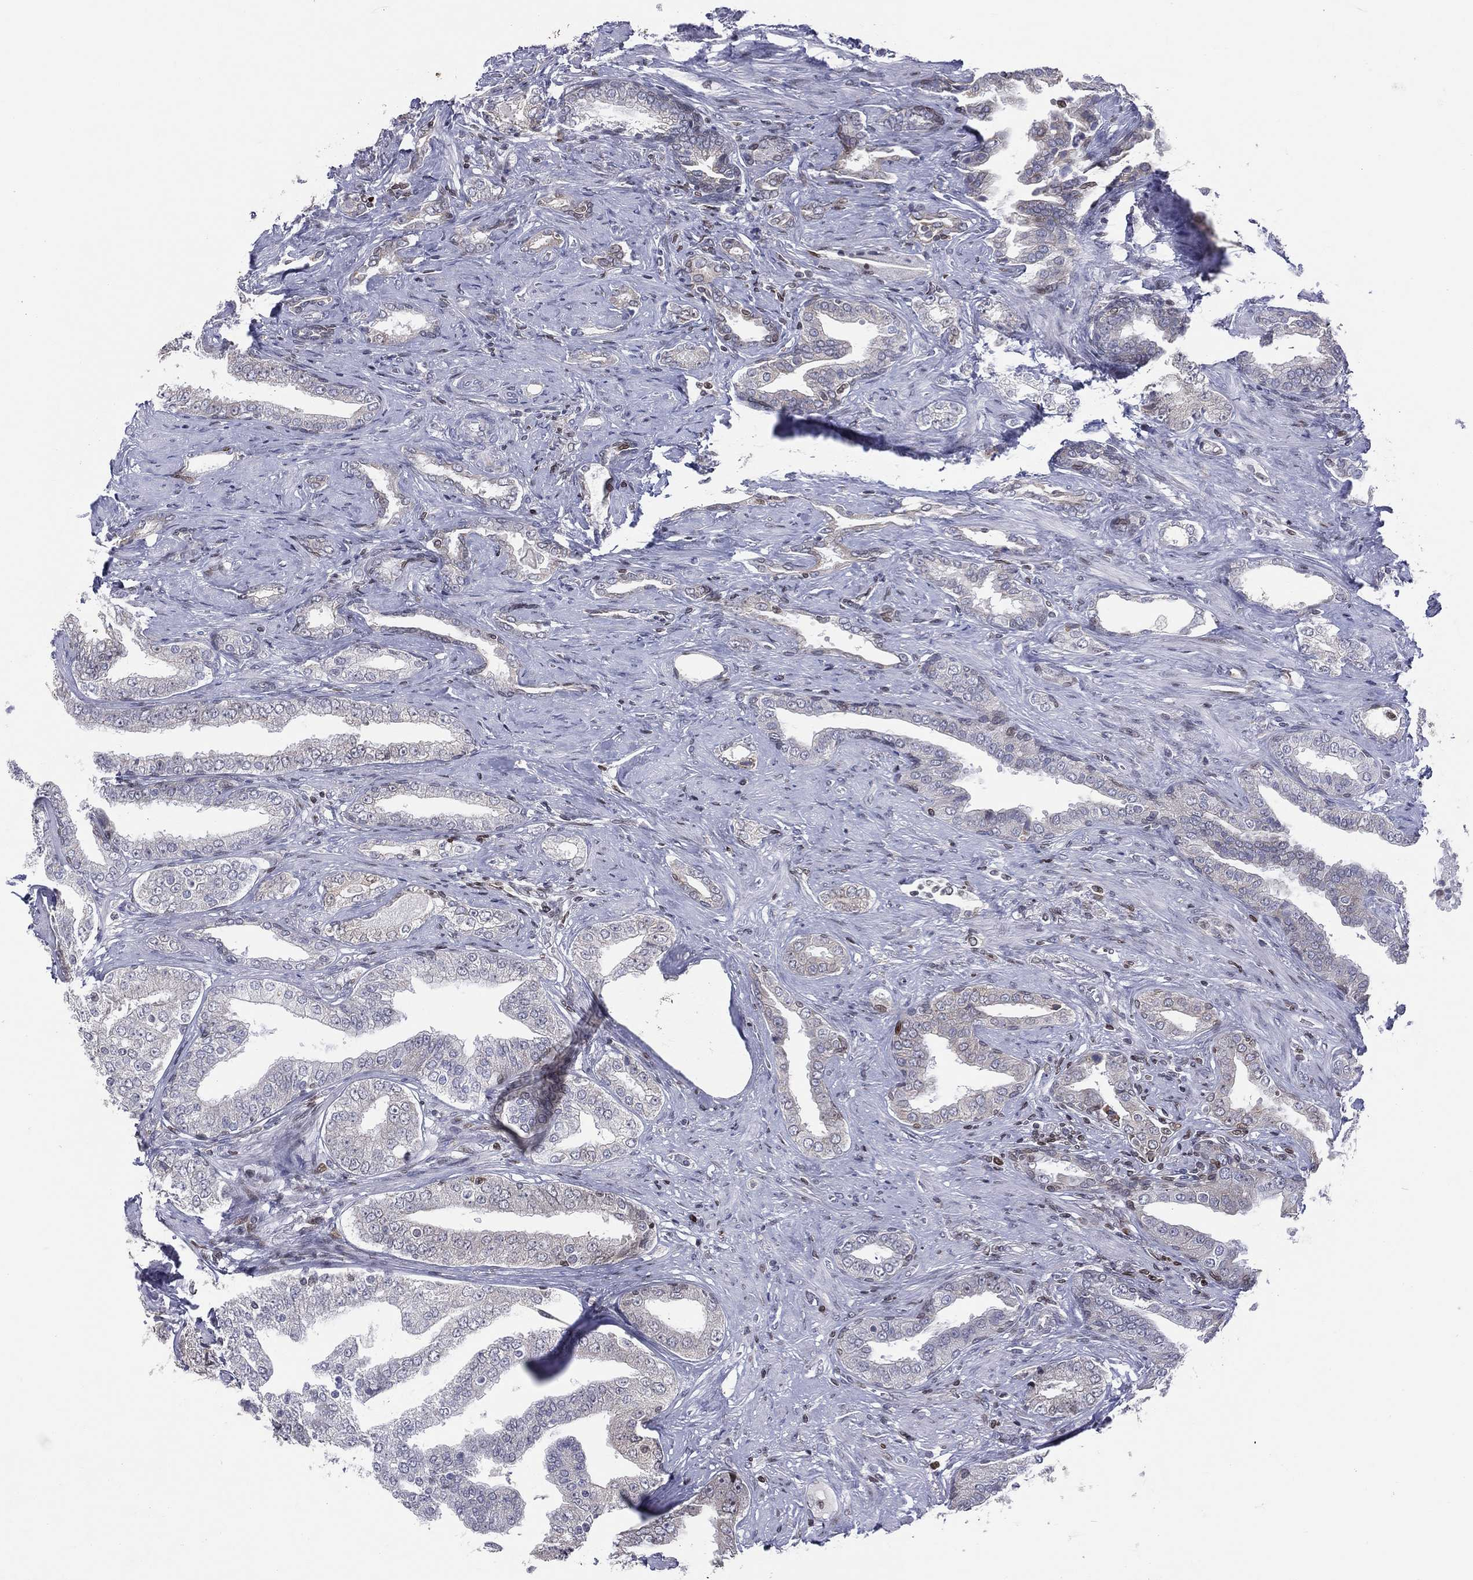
{"staining": {"intensity": "negative", "quantity": "none", "location": "none"}, "tissue": "prostate cancer", "cell_type": "Tumor cells", "image_type": "cancer", "snomed": [{"axis": "morphology", "description": "Adenocarcinoma, Low grade"}, {"axis": "topography", "description": "Prostate and seminal vesicle, NOS"}], "caption": "Tumor cells are negative for protein expression in human prostate cancer (low-grade adenocarcinoma).", "gene": "DBF4B", "patient": {"sex": "male", "age": 61}}